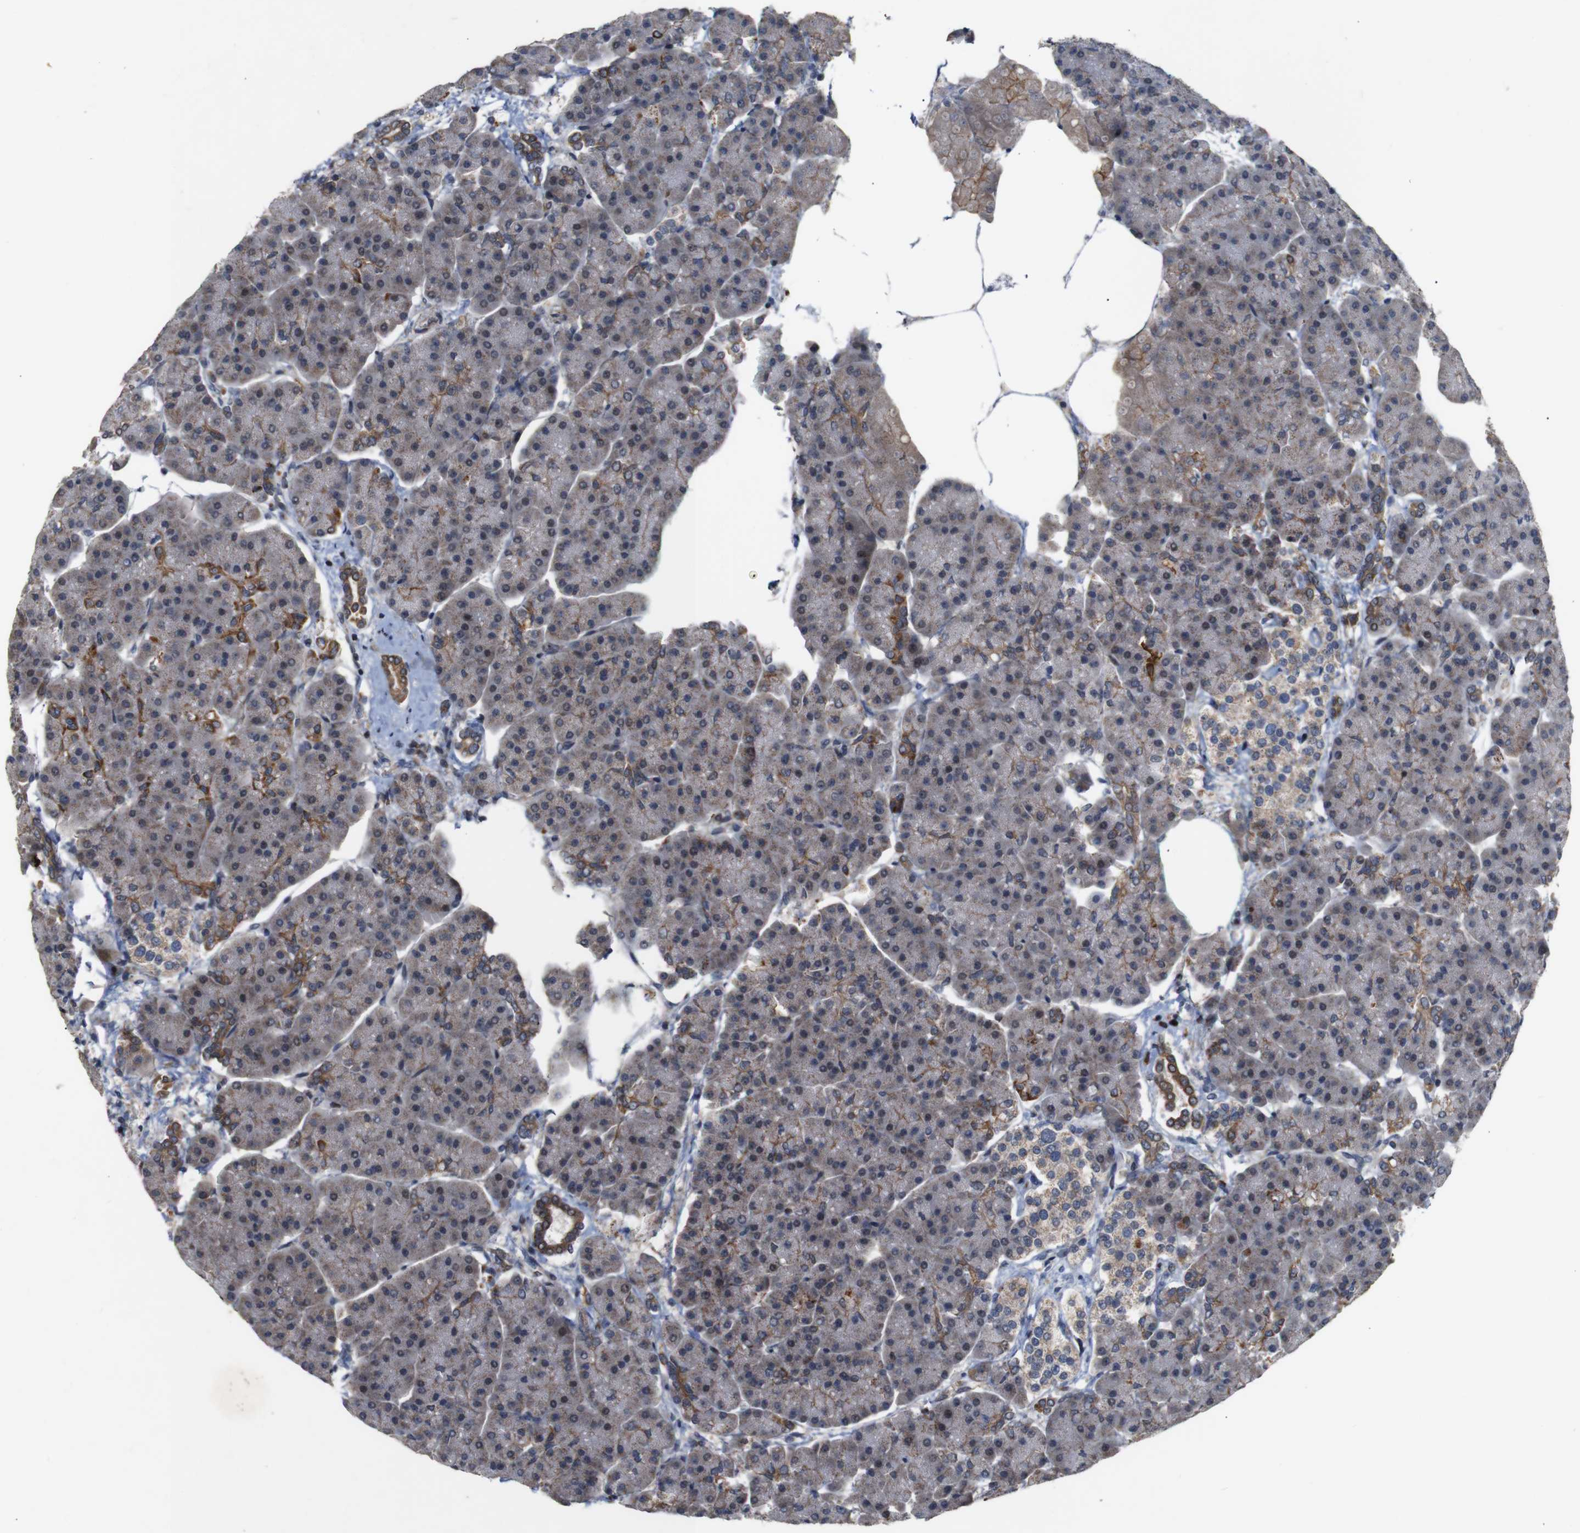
{"staining": {"intensity": "moderate", "quantity": "<25%", "location": "cytoplasmic/membranous"}, "tissue": "pancreas", "cell_type": "Exocrine glandular cells", "image_type": "normal", "snomed": [{"axis": "morphology", "description": "Normal tissue, NOS"}, {"axis": "topography", "description": "Pancreas"}], "caption": "DAB immunohistochemical staining of normal human pancreas exhibits moderate cytoplasmic/membranous protein staining in about <25% of exocrine glandular cells. The protein of interest is stained brown, and the nuclei are stained in blue (DAB (3,3'-diaminobenzidine) IHC with brightfield microscopy, high magnification).", "gene": "ATP7B", "patient": {"sex": "female", "age": 70}}